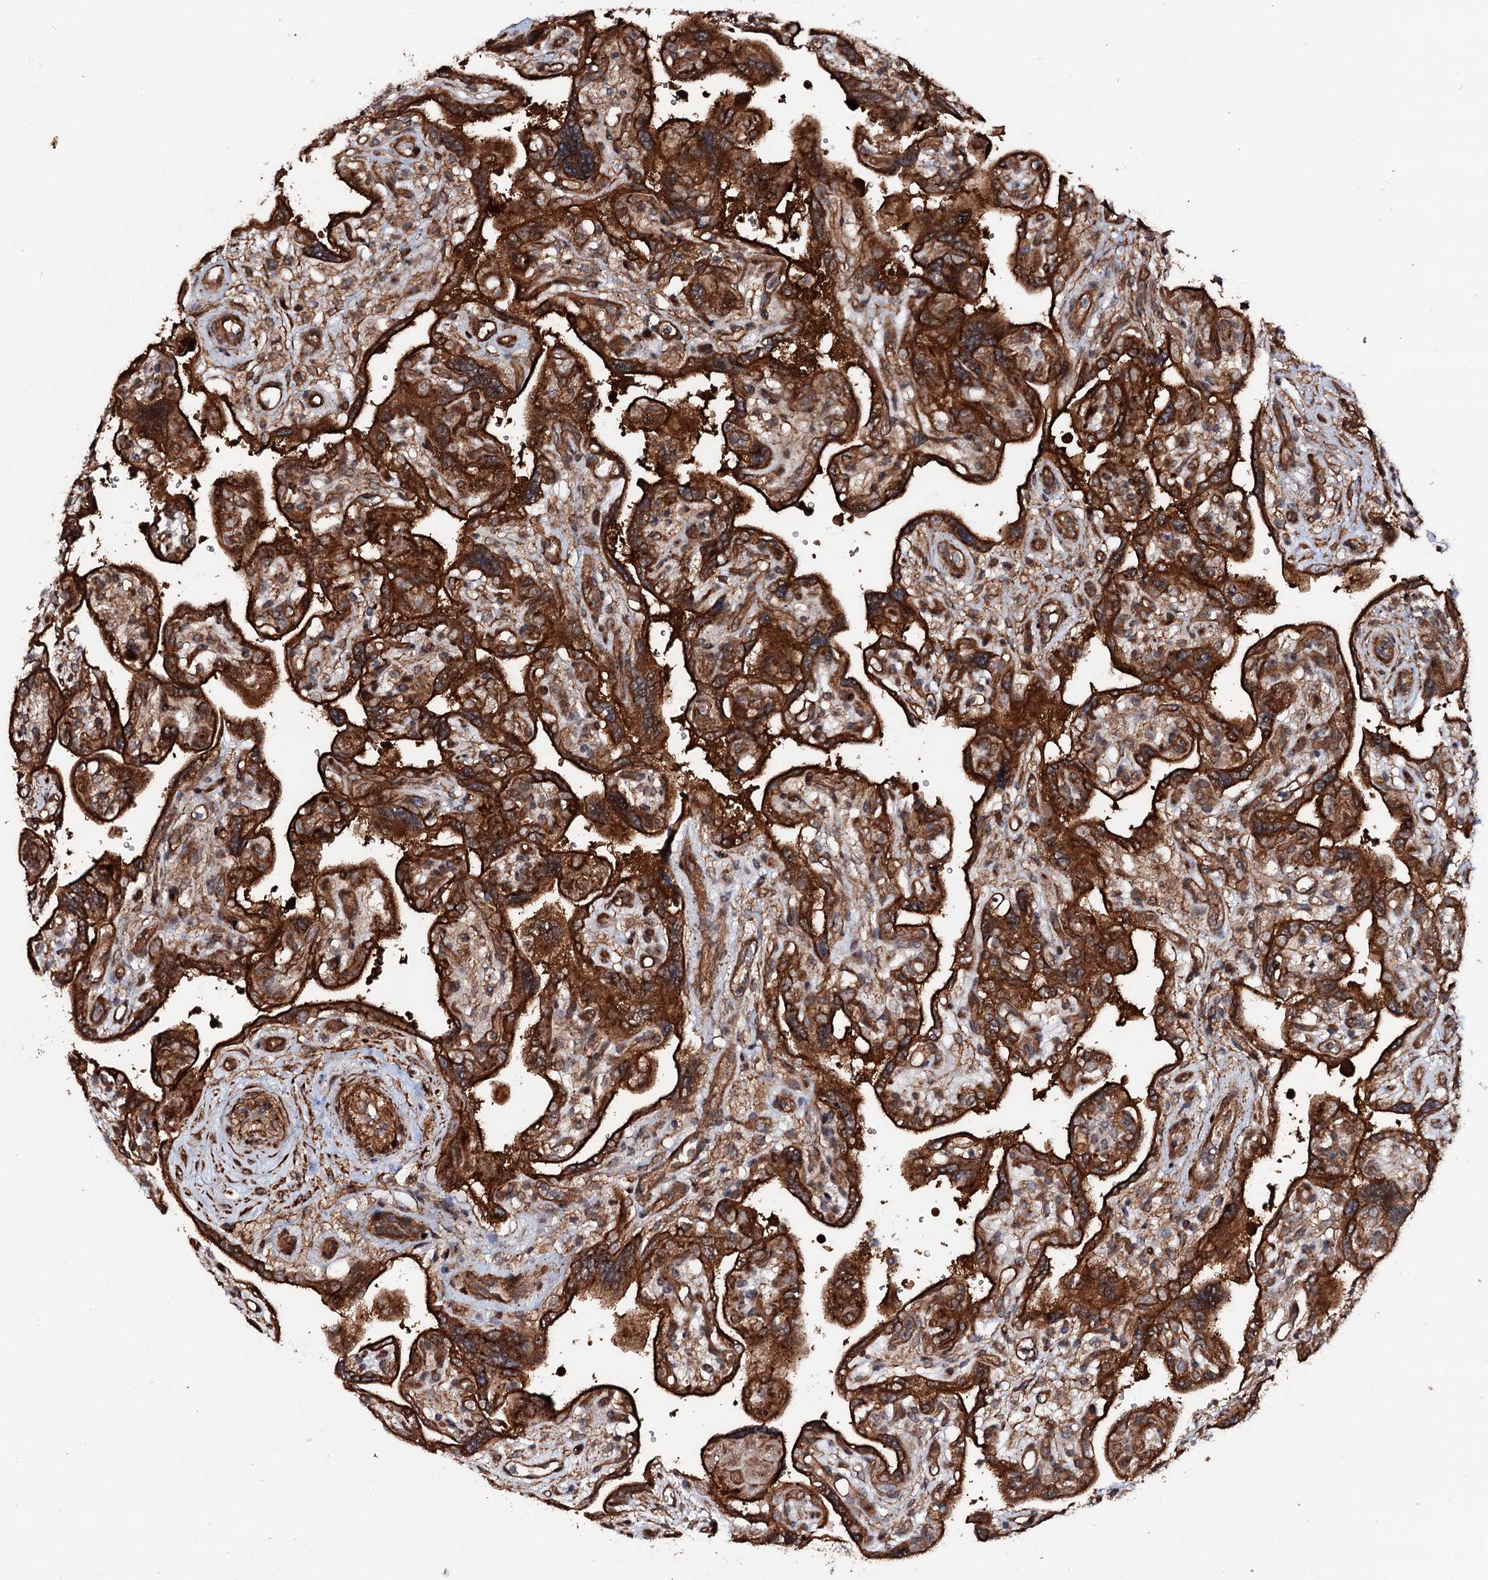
{"staining": {"intensity": "strong", "quantity": ">75%", "location": "cytoplasmic/membranous"}, "tissue": "placenta", "cell_type": "Trophoblastic cells", "image_type": "normal", "snomed": [{"axis": "morphology", "description": "Normal tissue, NOS"}, {"axis": "topography", "description": "Placenta"}], "caption": "Protein staining reveals strong cytoplasmic/membranous expression in about >75% of trophoblastic cells in unremarkable placenta. Using DAB (brown) and hematoxylin (blue) stains, captured at high magnification using brightfield microscopy.", "gene": "ADGRG4", "patient": {"sex": "female", "age": 39}}